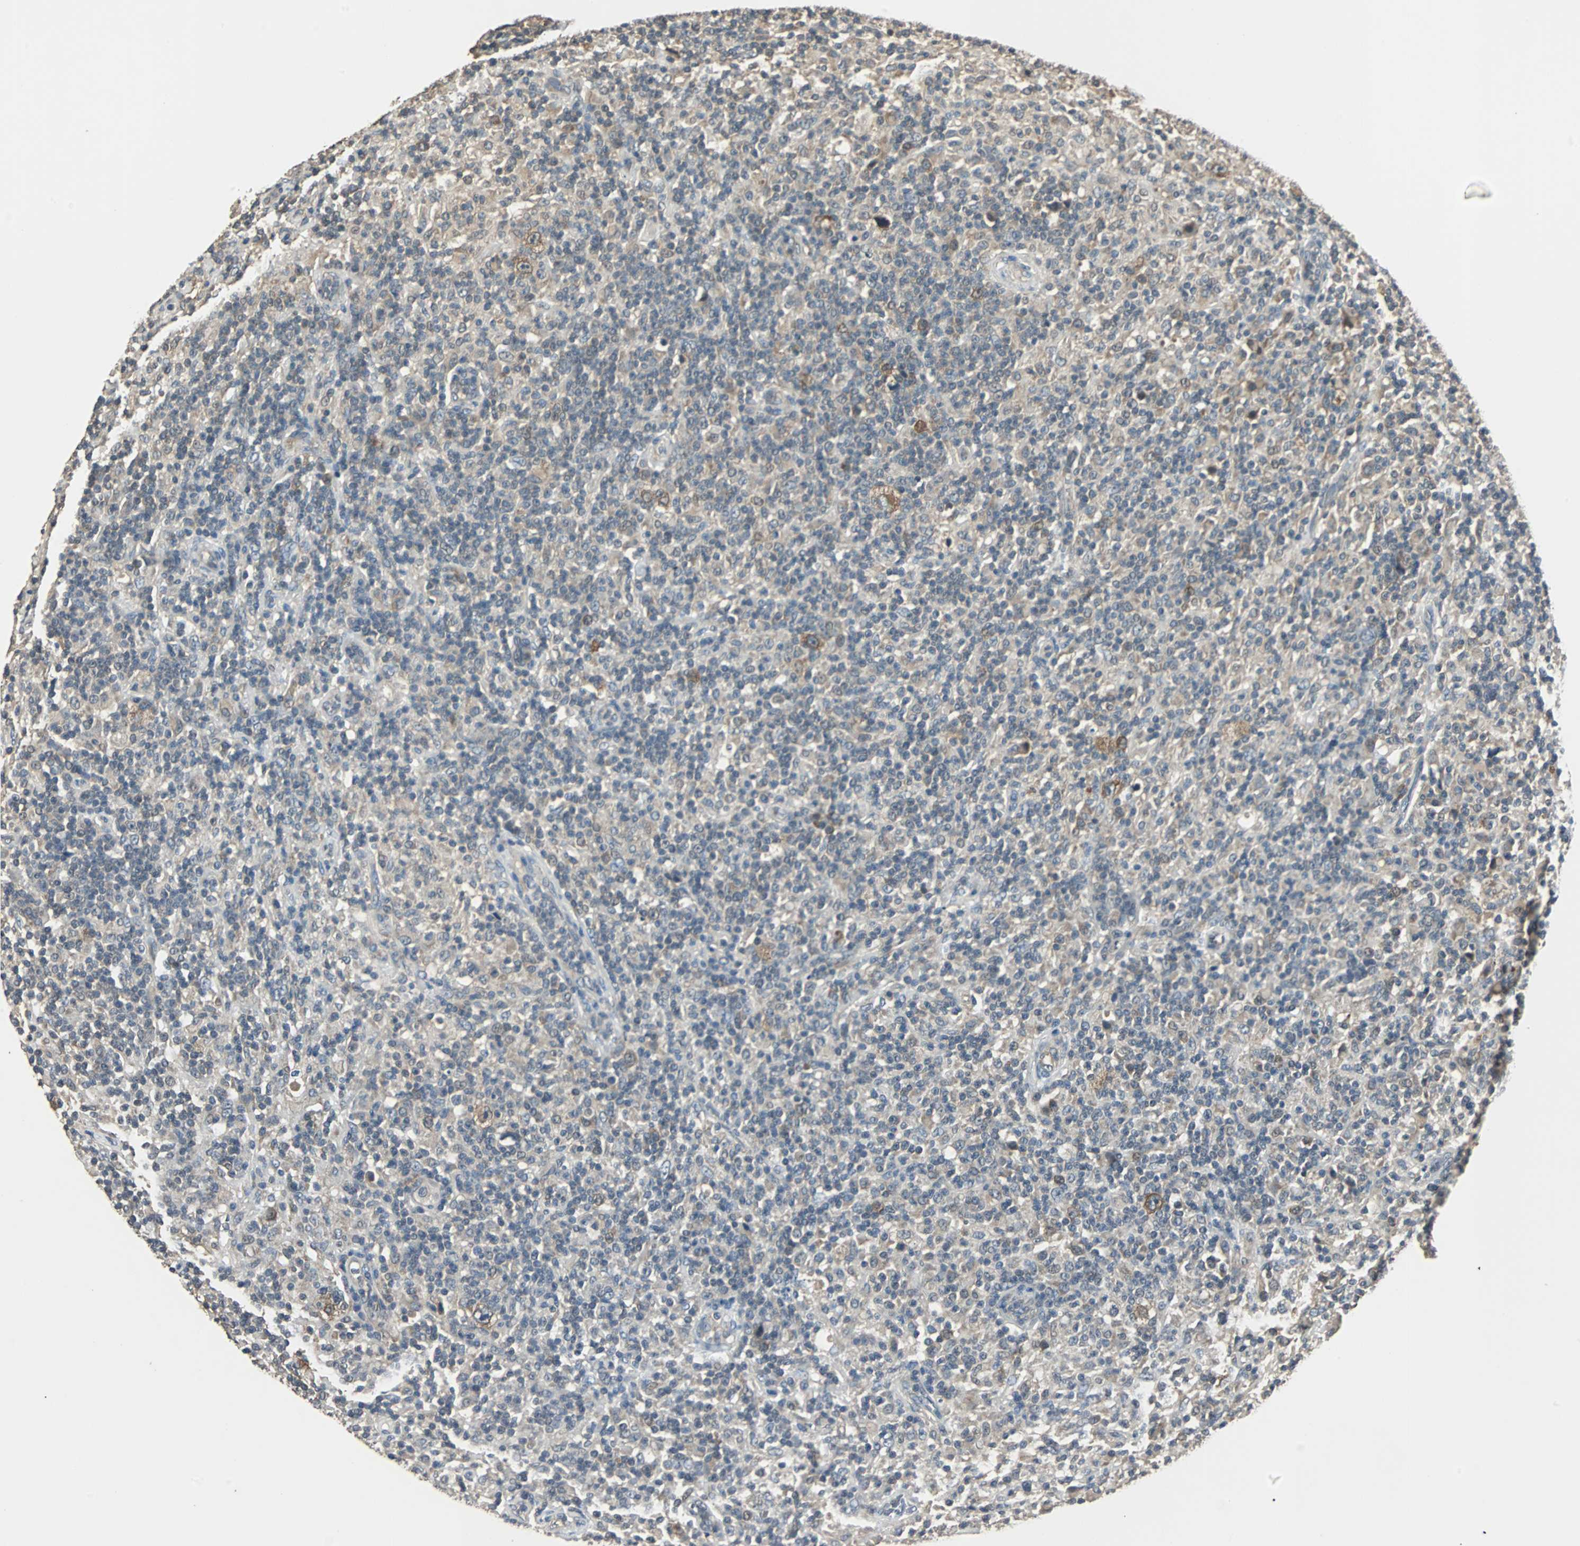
{"staining": {"intensity": "moderate", "quantity": ">75%", "location": "cytoplasmic/membranous"}, "tissue": "lymphoma", "cell_type": "Tumor cells", "image_type": "cancer", "snomed": [{"axis": "morphology", "description": "Hodgkin's disease, NOS"}, {"axis": "topography", "description": "Lymph node"}], "caption": "Protein expression analysis of Hodgkin's disease reveals moderate cytoplasmic/membranous positivity in approximately >75% of tumor cells.", "gene": "ABHD2", "patient": {"sex": "male", "age": 70}}